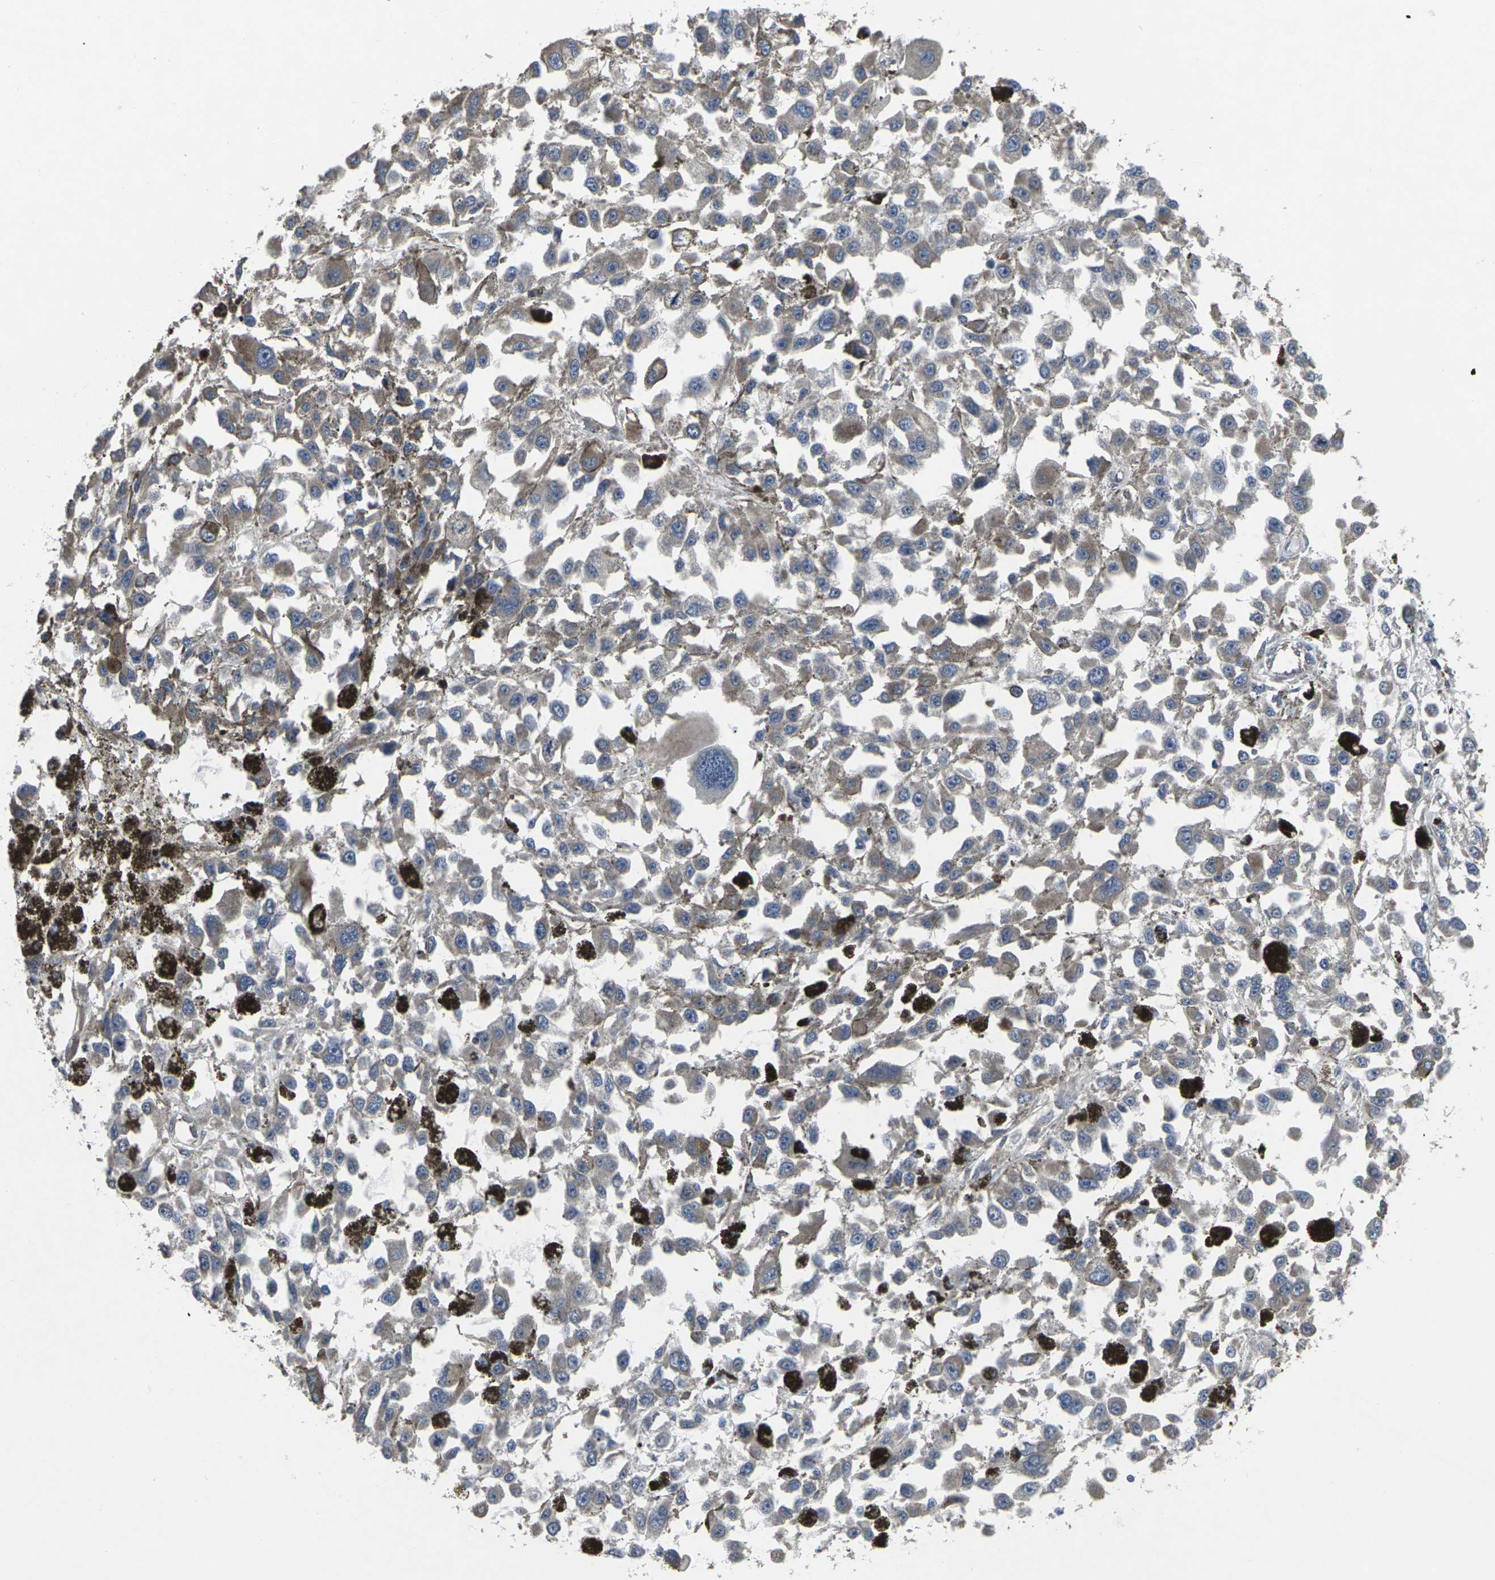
{"staining": {"intensity": "weak", "quantity": ">75%", "location": "cytoplasmic/membranous"}, "tissue": "melanoma", "cell_type": "Tumor cells", "image_type": "cancer", "snomed": [{"axis": "morphology", "description": "Malignant melanoma, Metastatic site"}, {"axis": "topography", "description": "Lymph node"}], "caption": "This is an image of immunohistochemistry staining of malignant melanoma (metastatic site), which shows weak positivity in the cytoplasmic/membranous of tumor cells.", "gene": "MAPKAPK2", "patient": {"sex": "male", "age": 59}}